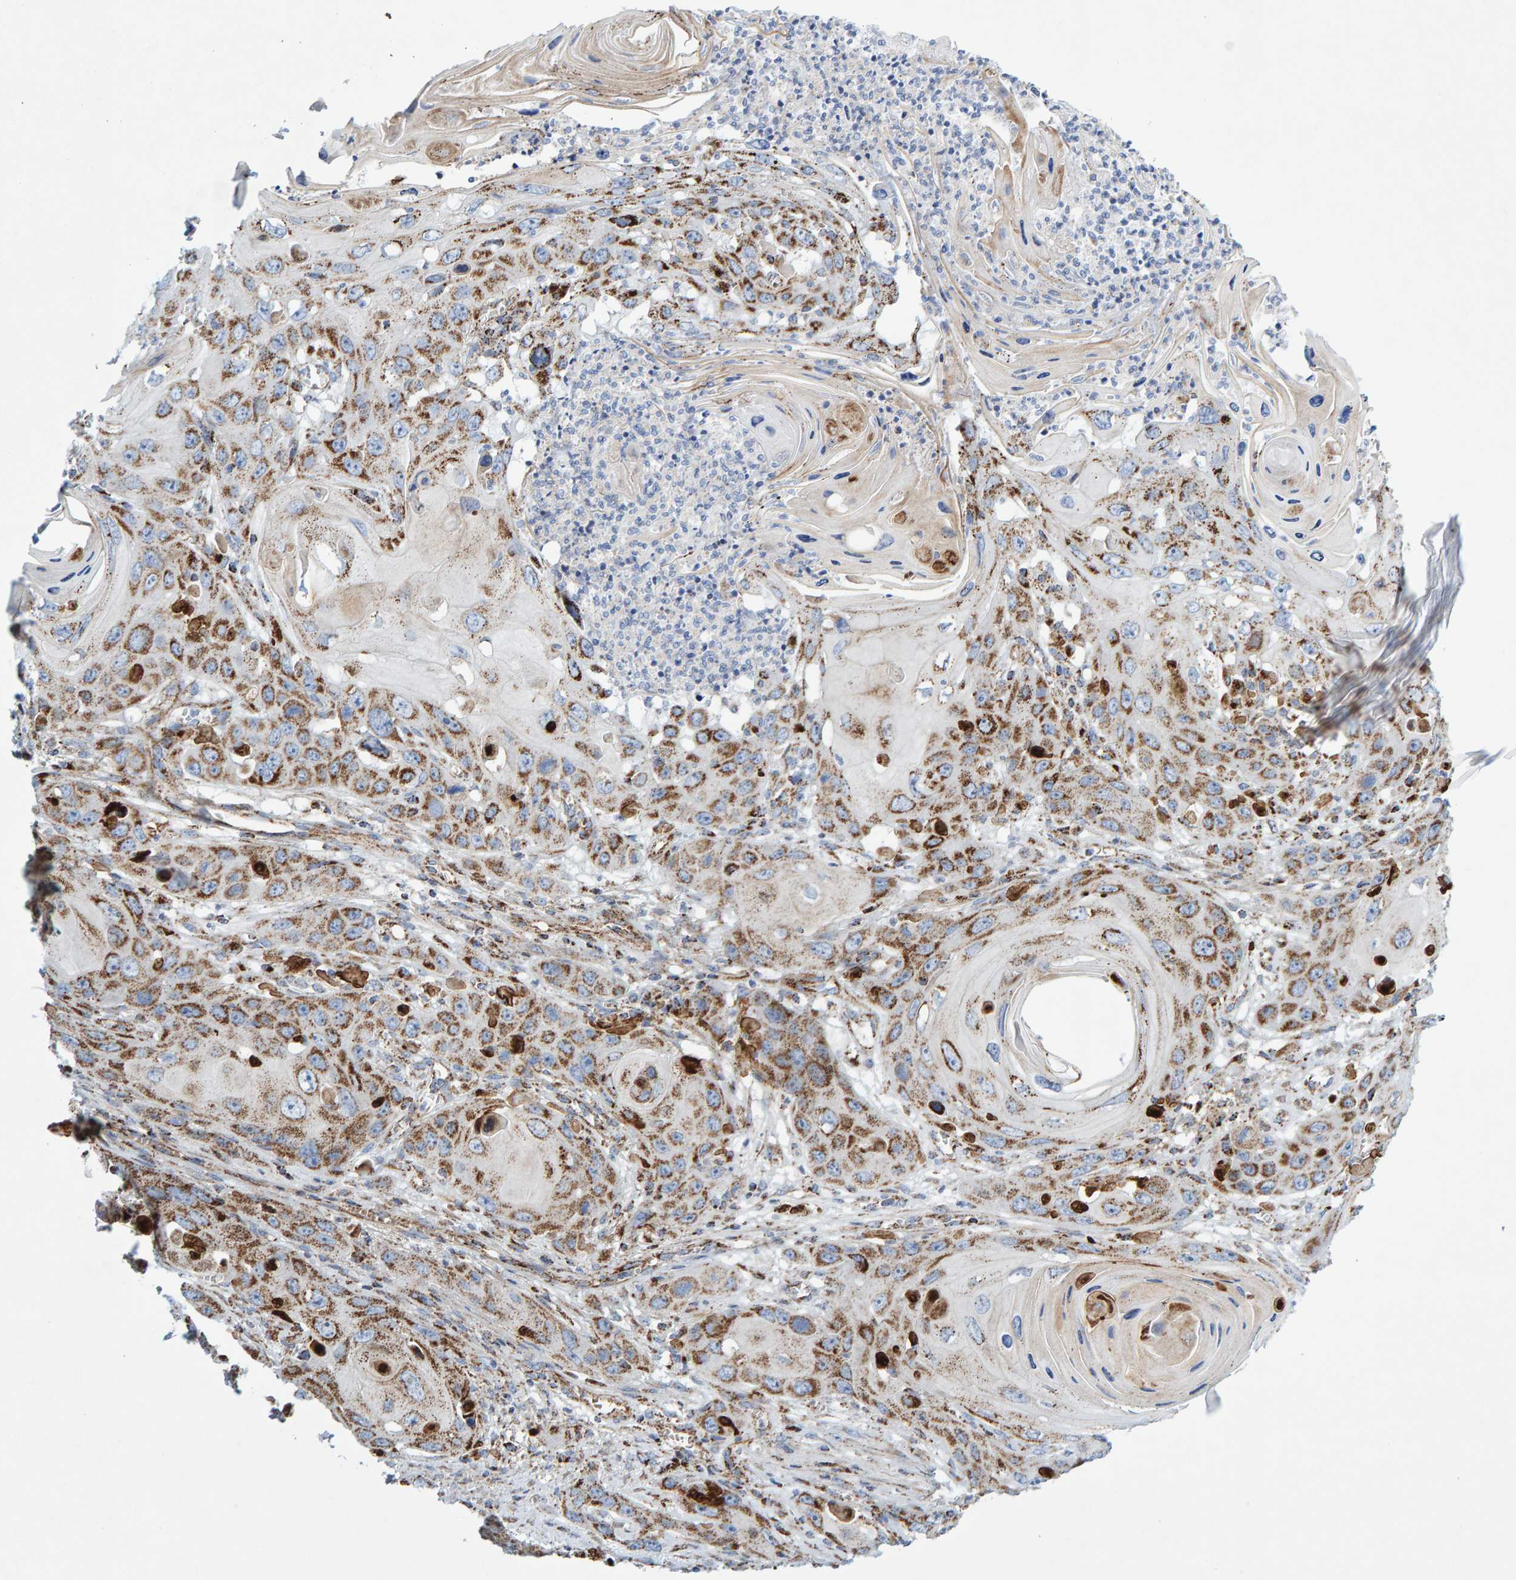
{"staining": {"intensity": "strong", "quantity": ">75%", "location": "cytoplasmic/membranous"}, "tissue": "skin cancer", "cell_type": "Tumor cells", "image_type": "cancer", "snomed": [{"axis": "morphology", "description": "Squamous cell carcinoma, NOS"}, {"axis": "topography", "description": "Skin"}], "caption": "High-power microscopy captured an immunohistochemistry photomicrograph of skin squamous cell carcinoma, revealing strong cytoplasmic/membranous staining in about >75% of tumor cells. (Brightfield microscopy of DAB IHC at high magnification).", "gene": "GGTA1", "patient": {"sex": "male", "age": 55}}